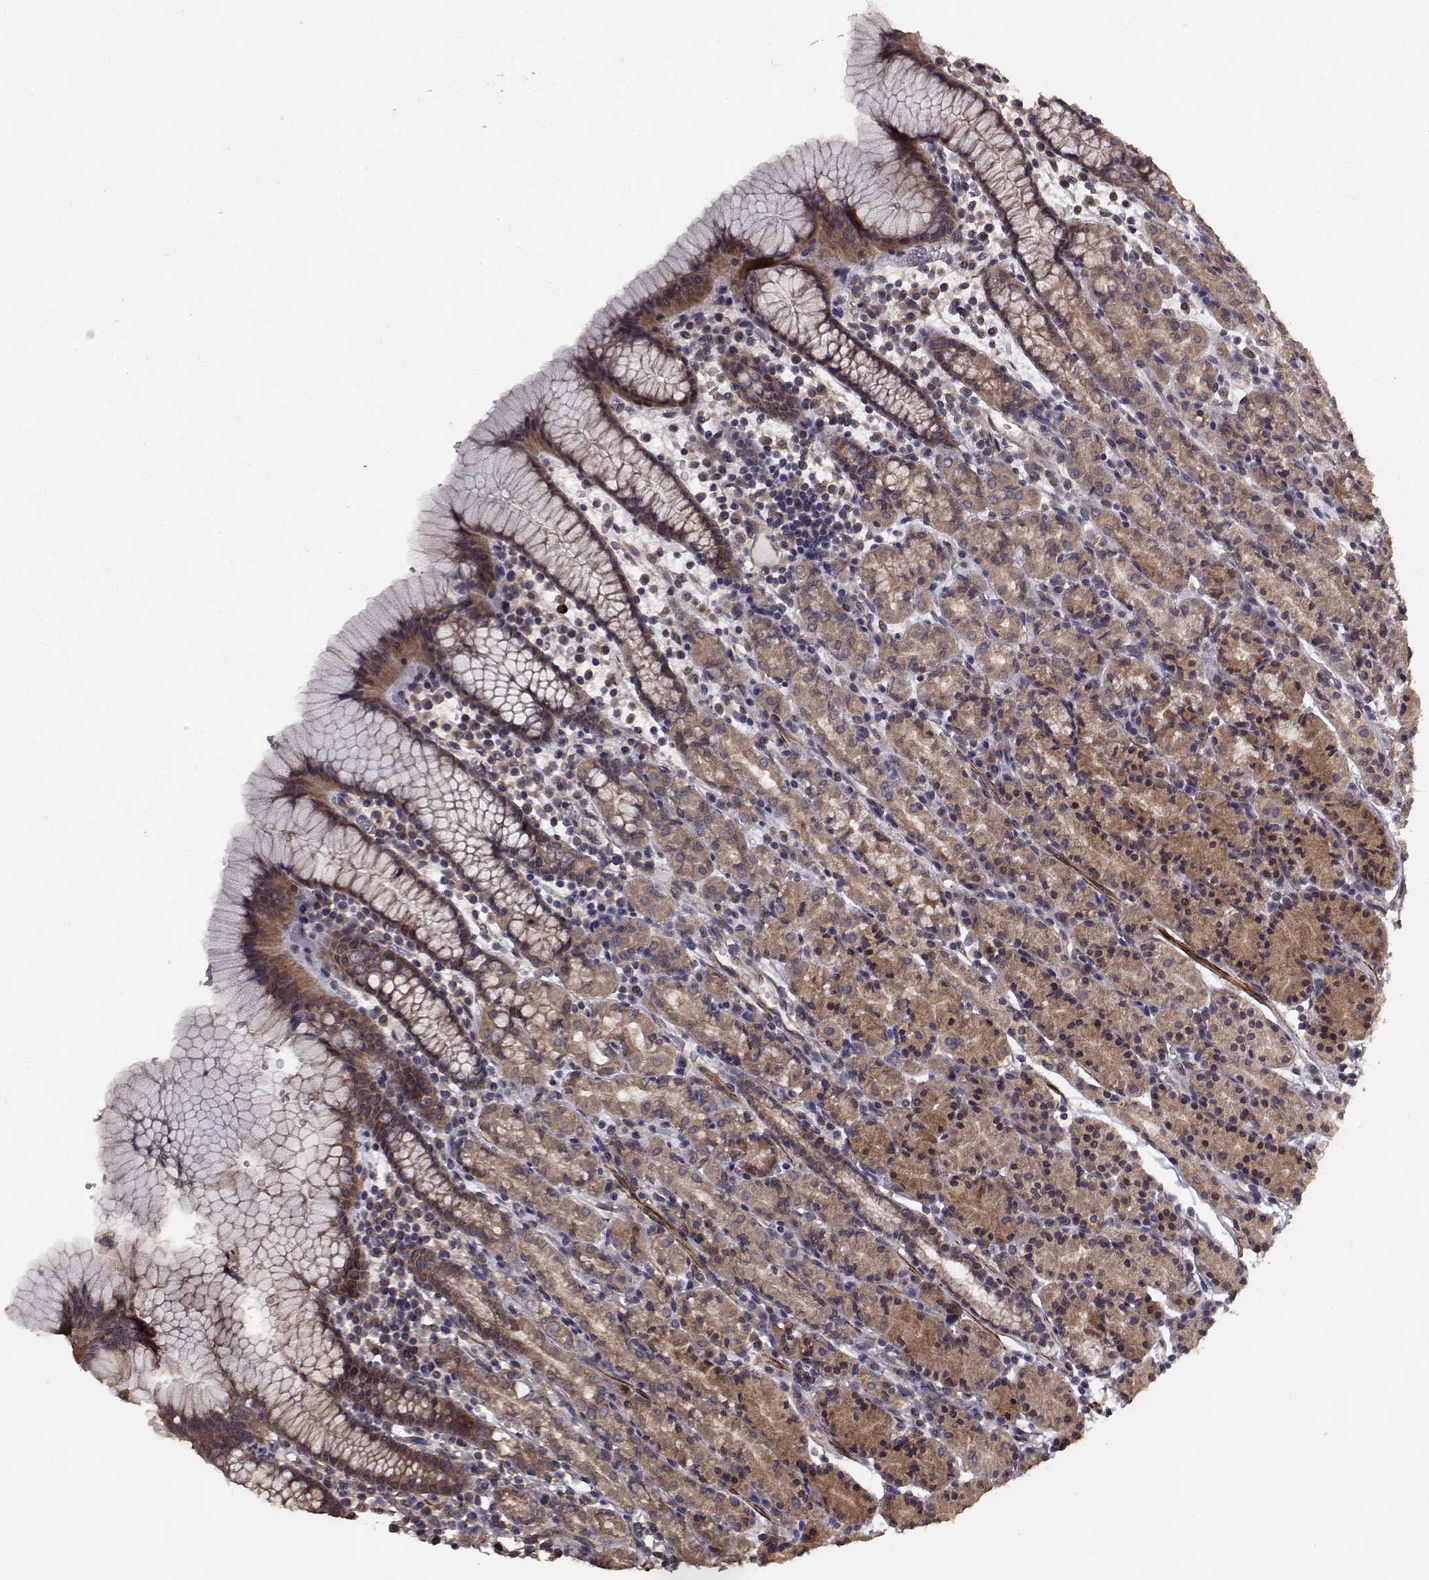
{"staining": {"intensity": "moderate", "quantity": "25%-75%", "location": "cytoplasmic/membranous"}, "tissue": "stomach", "cell_type": "Glandular cells", "image_type": "normal", "snomed": [{"axis": "morphology", "description": "Normal tissue, NOS"}, {"axis": "topography", "description": "Stomach, upper"}, {"axis": "topography", "description": "Stomach"}], "caption": "Immunohistochemical staining of benign stomach displays moderate cytoplasmic/membranous protein staining in about 25%-75% of glandular cells.", "gene": "TRIP10", "patient": {"sex": "male", "age": 62}}